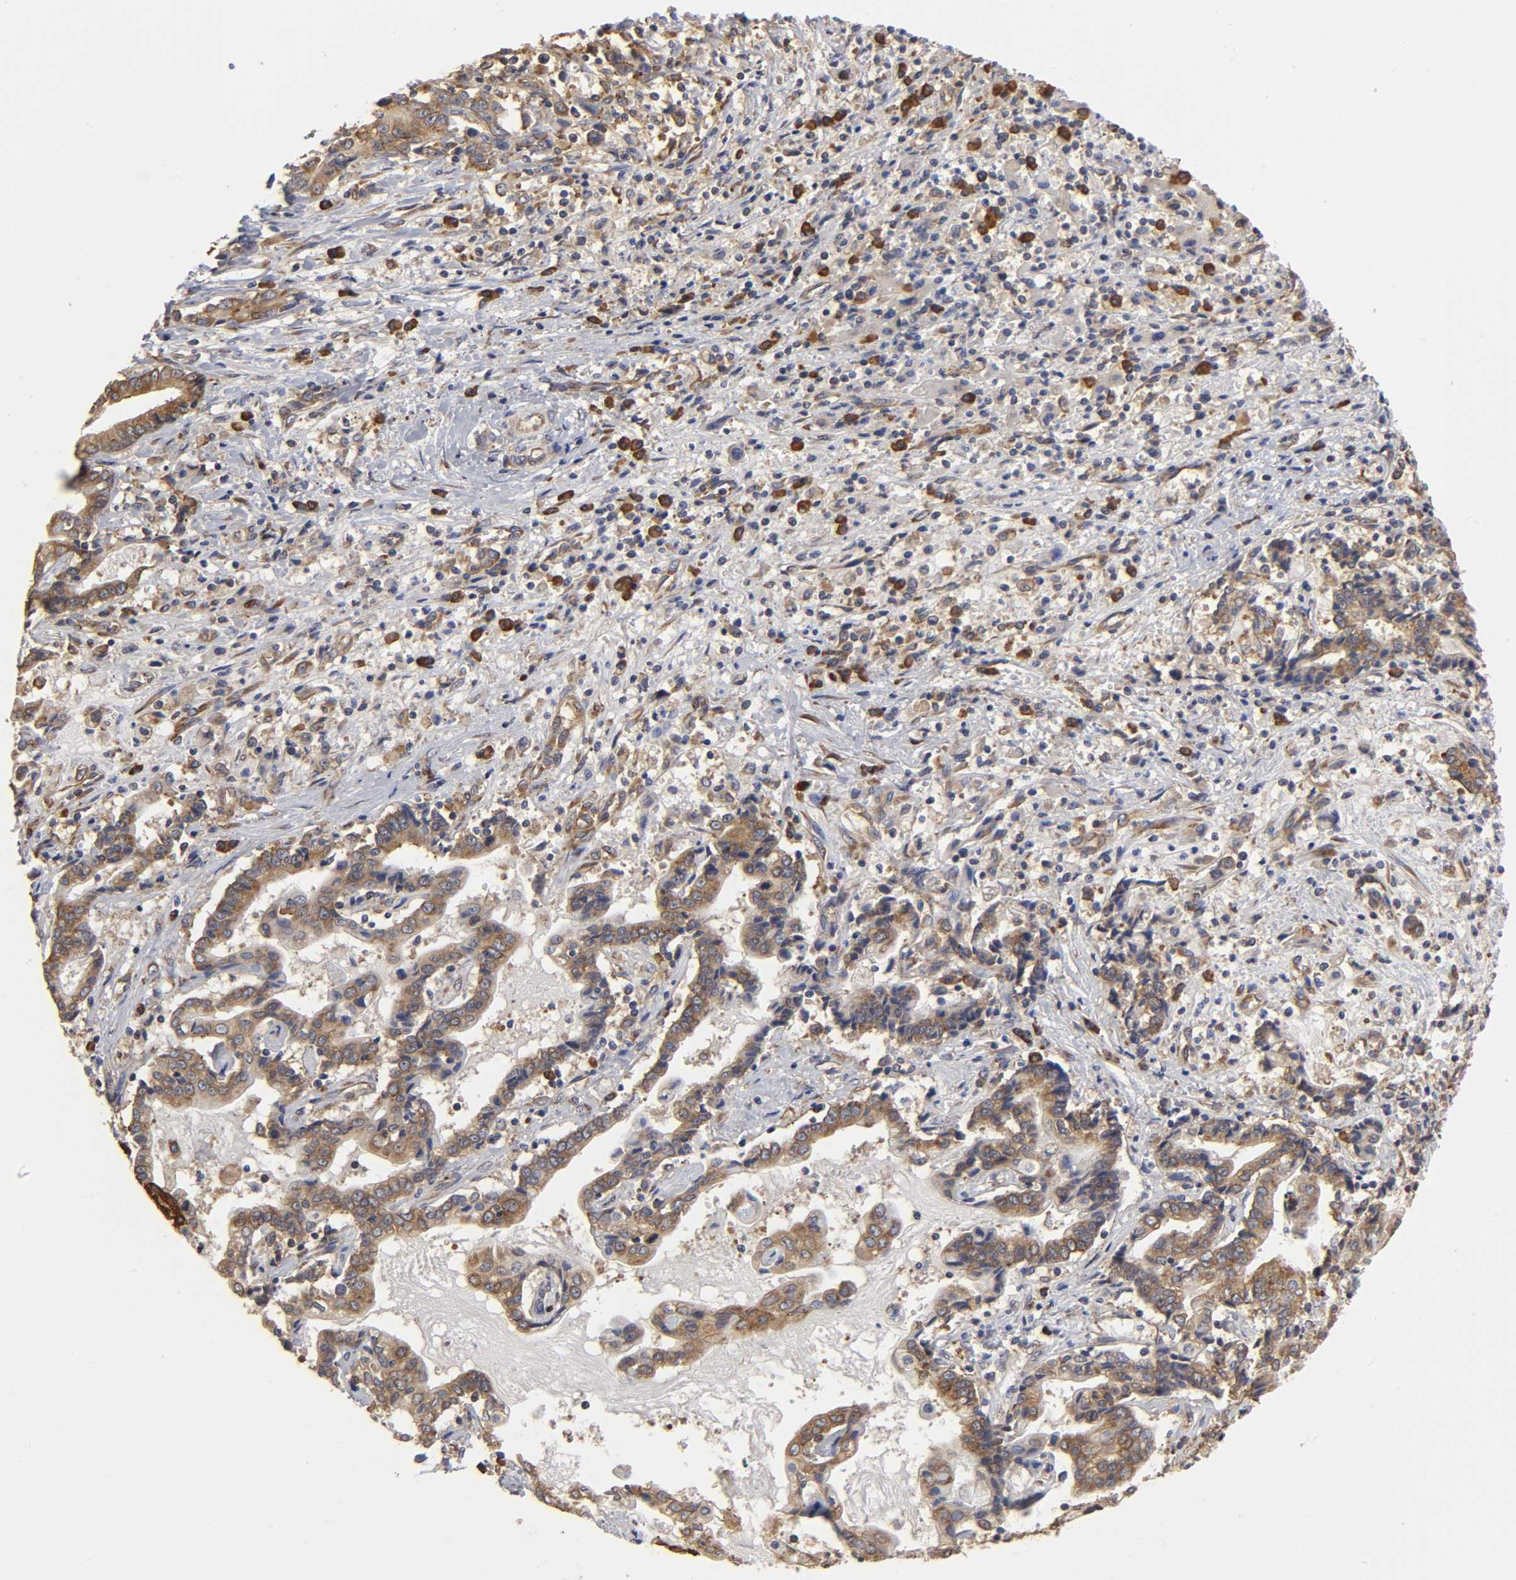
{"staining": {"intensity": "moderate", "quantity": ">75%", "location": "cytoplasmic/membranous"}, "tissue": "liver cancer", "cell_type": "Tumor cells", "image_type": "cancer", "snomed": [{"axis": "morphology", "description": "Cholangiocarcinoma"}, {"axis": "topography", "description": "Liver"}], "caption": "Brown immunohistochemical staining in liver cholangiocarcinoma exhibits moderate cytoplasmic/membranous expression in approximately >75% of tumor cells.", "gene": "RPL14", "patient": {"sex": "male", "age": 57}}